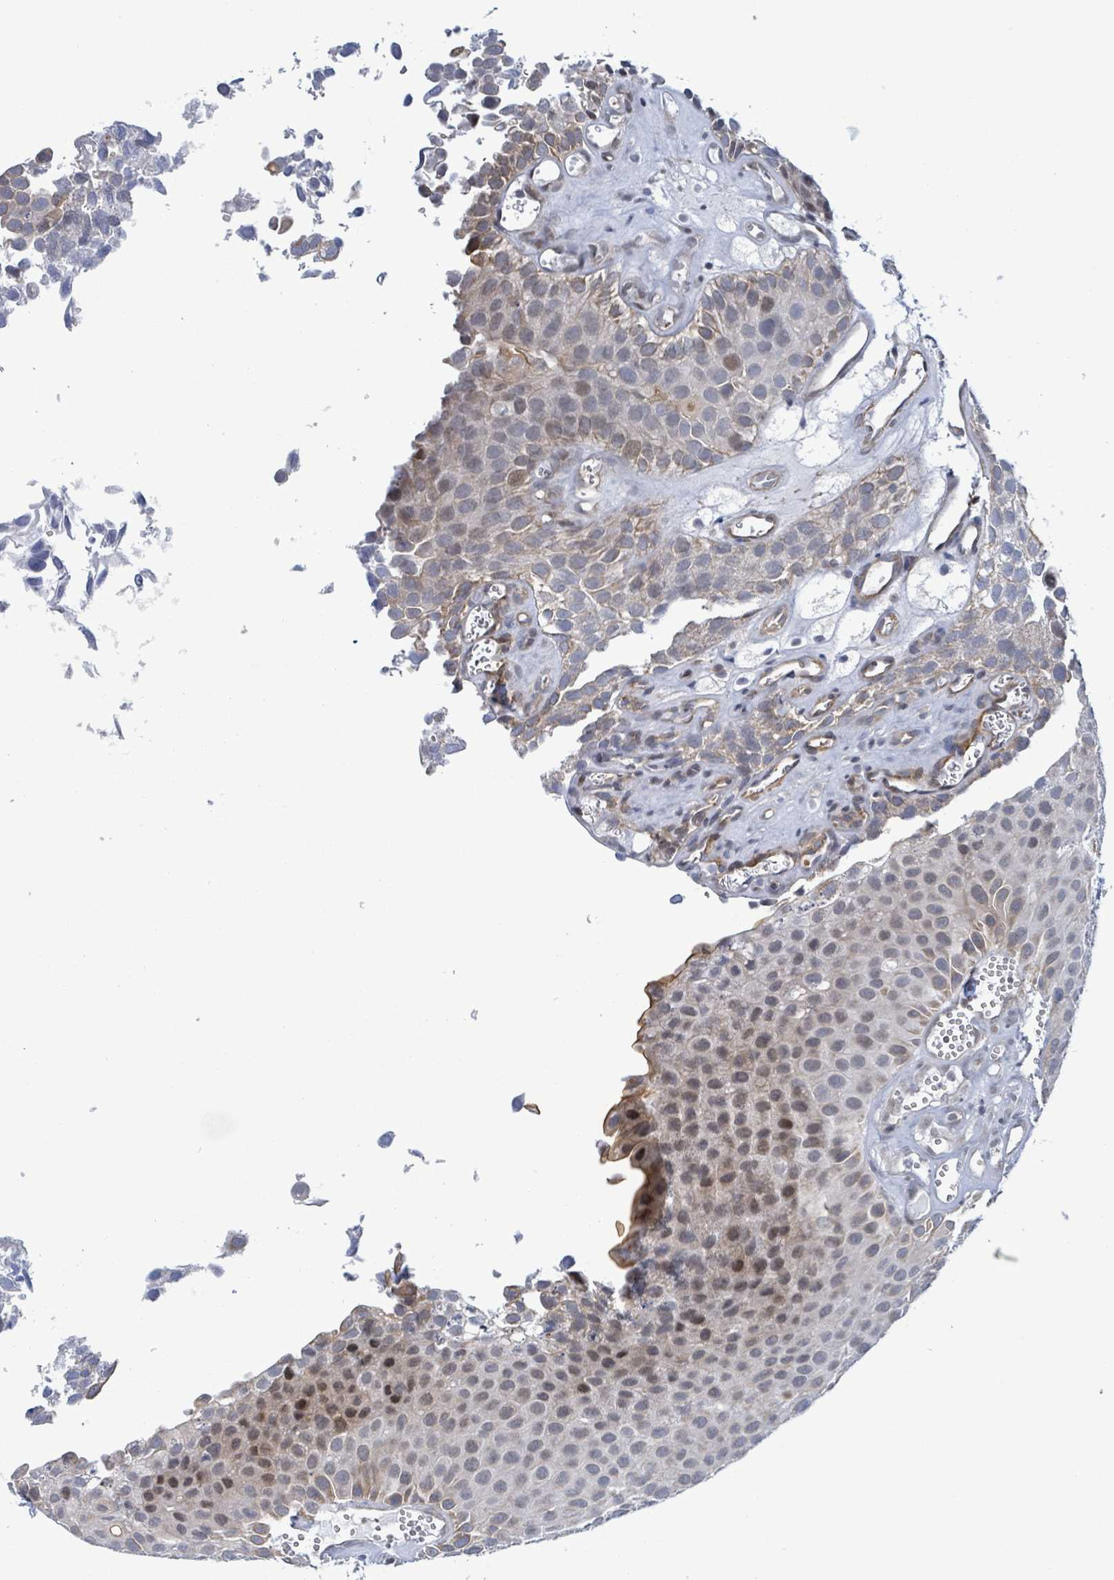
{"staining": {"intensity": "moderate", "quantity": "25%-75%", "location": "nuclear"}, "tissue": "urothelial cancer", "cell_type": "Tumor cells", "image_type": "cancer", "snomed": [{"axis": "morphology", "description": "Urothelial carcinoma, Low grade"}, {"axis": "topography", "description": "Urinary bladder"}], "caption": "Brown immunohistochemical staining in human low-grade urothelial carcinoma exhibits moderate nuclear positivity in about 25%-75% of tumor cells. (DAB IHC with brightfield microscopy, high magnification).", "gene": "DMRTC1B", "patient": {"sex": "male", "age": 88}}